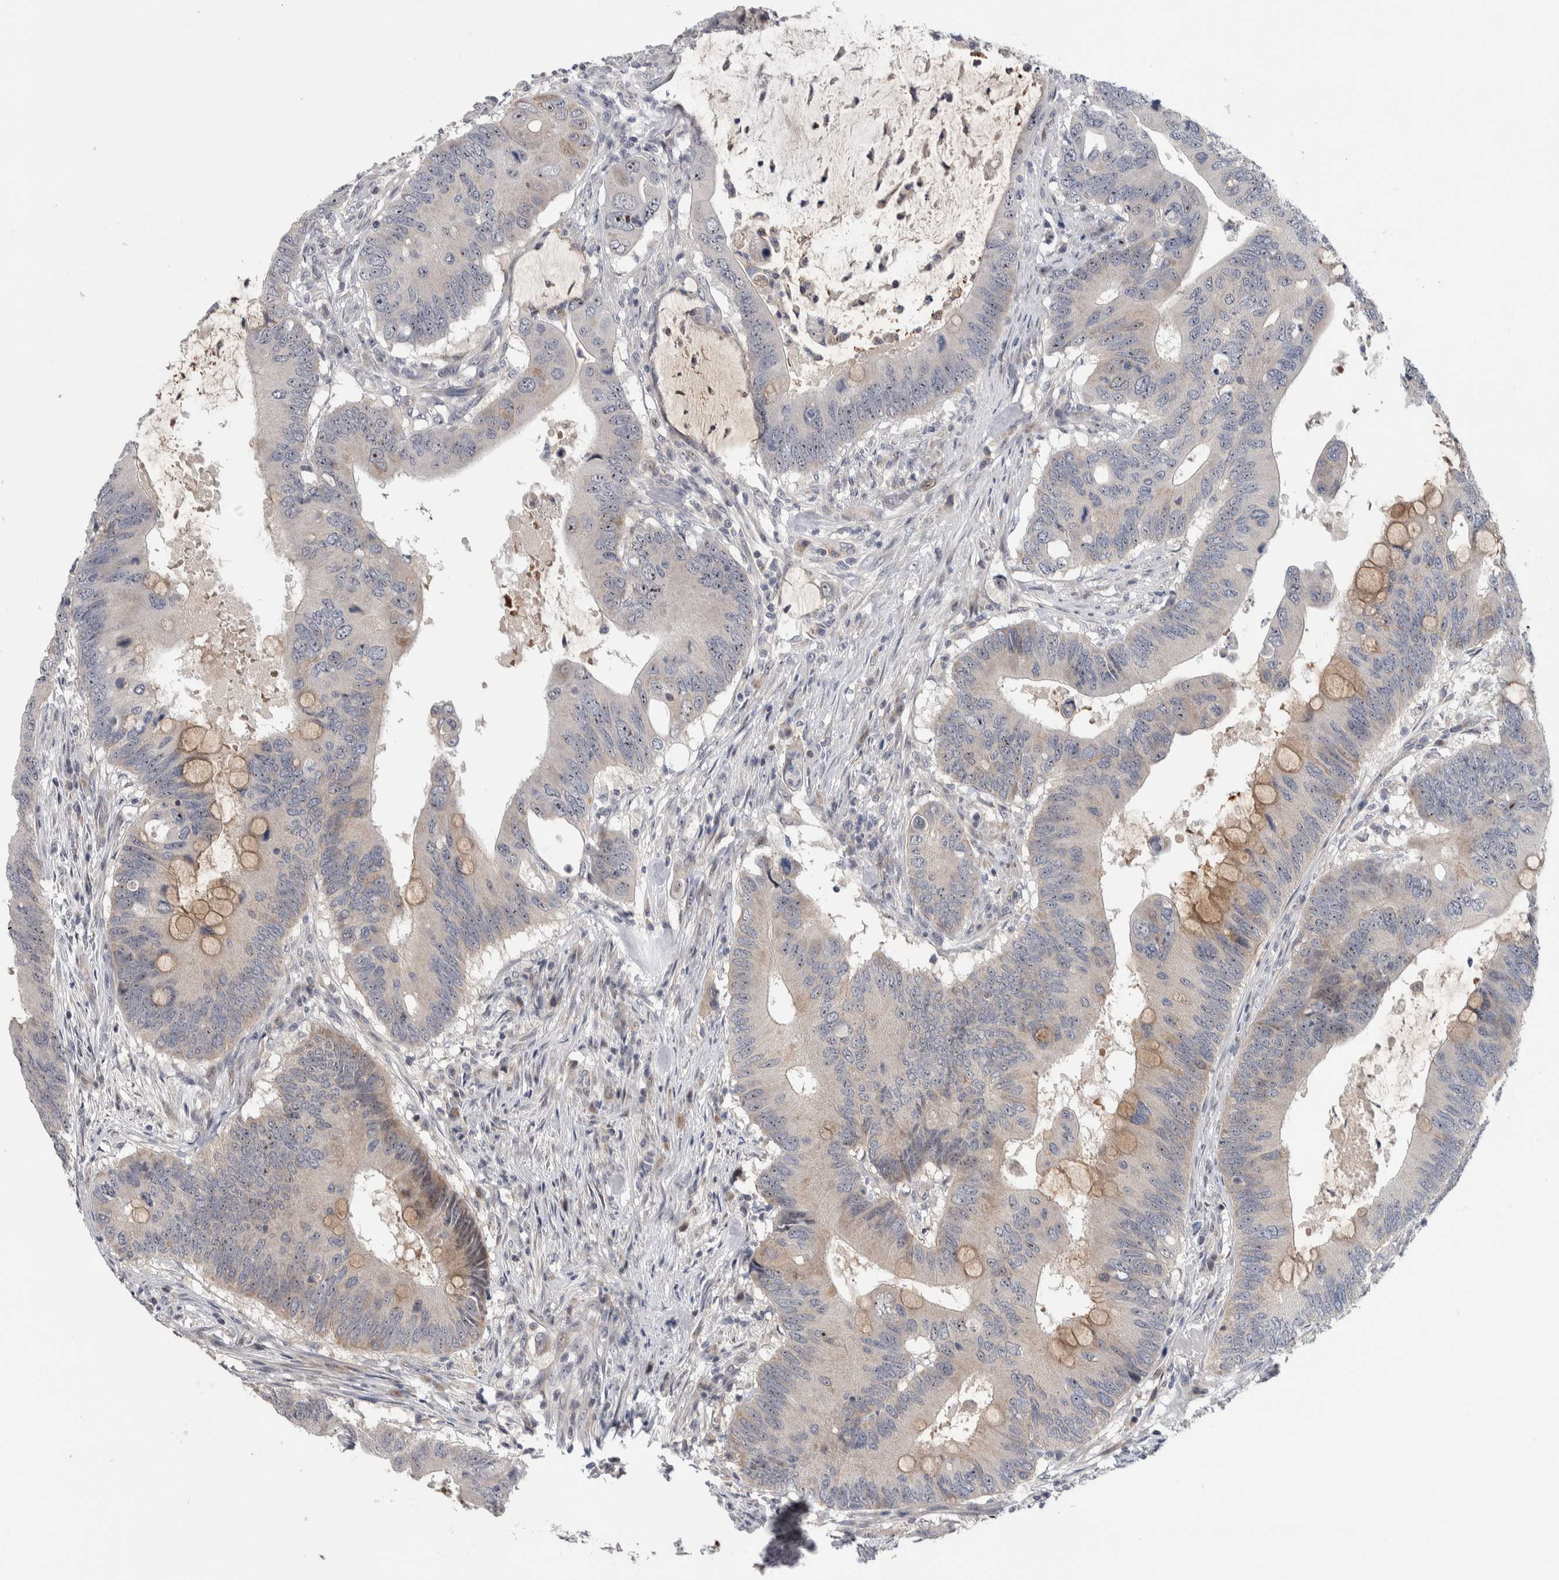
{"staining": {"intensity": "strong", "quantity": "25%-75%", "location": "nuclear"}, "tissue": "colorectal cancer", "cell_type": "Tumor cells", "image_type": "cancer", "snomed": [{"axis": "morphology", "description": "Adenocarcinoma, NOS"}, {"axis": "topography", "description": "Colon"}], "caption": "The micrograph shows staining of colorectal adenocarcinoma, revealing strong nuclear protein staining (brown color) within tumor cells.", "gene": "PRRG4", "patient": {"sex": "male", "age": 71}}